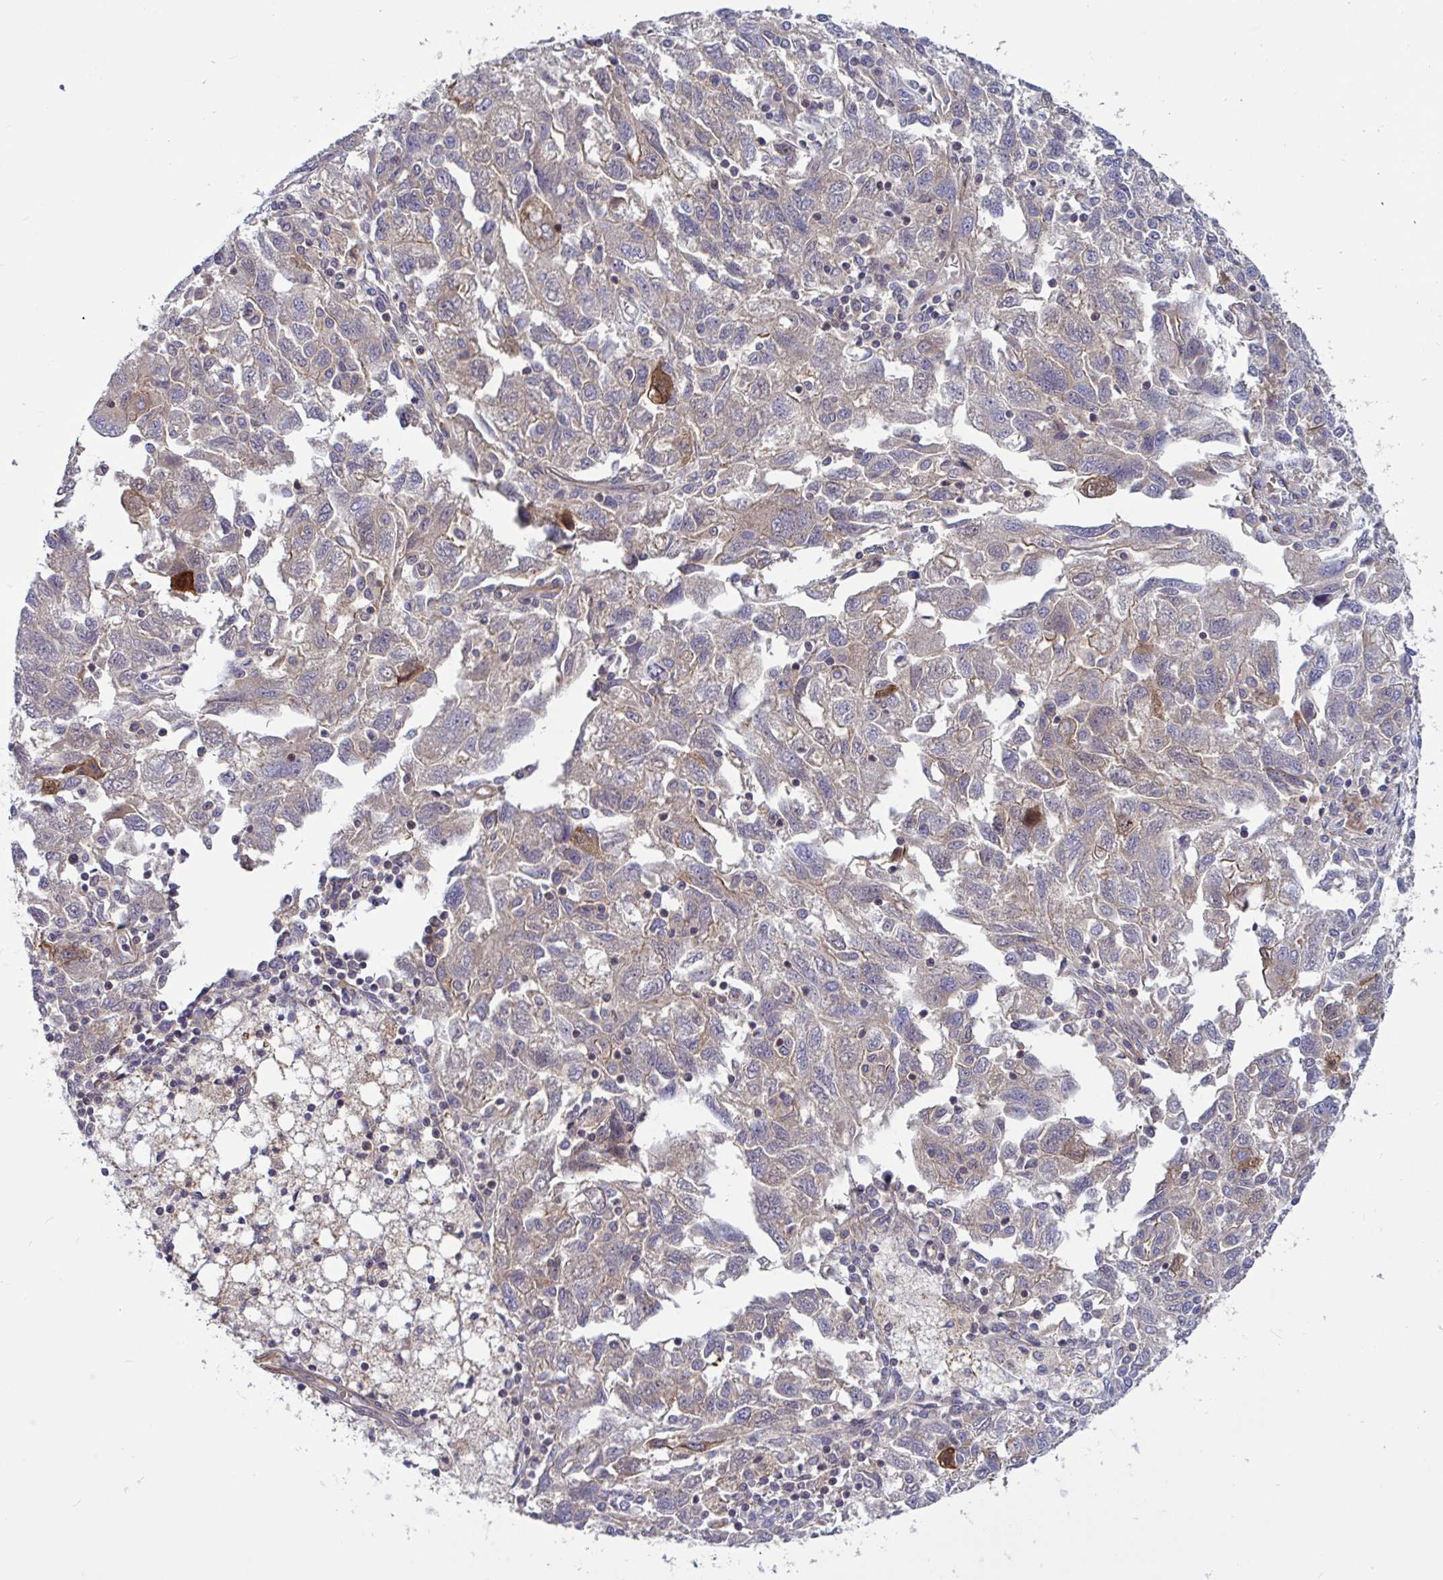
{"staining": {"intensity": "weak", "quantity": "<25%", "location": "cytoplasmic/membranous"}, "tissue": "ovarian cancer", "cell_type": "Tumor cells", "image_type": "cancer", "snomed": [{"axis": "morphology", "description": "Carcinoma, NOS"}, {"axis": "morphology", "description": "Cystadenocarcinoma, serous, NOS"}, {"axis": "topography", "description": "Ovary"}], "caption": "Serous cystadenocarcinoma (ovarian) stained for a protein using IHC demonstrates no staining tumor cells.", "gene": "TANK", "patient": {"sex": "female", "age": 69}}